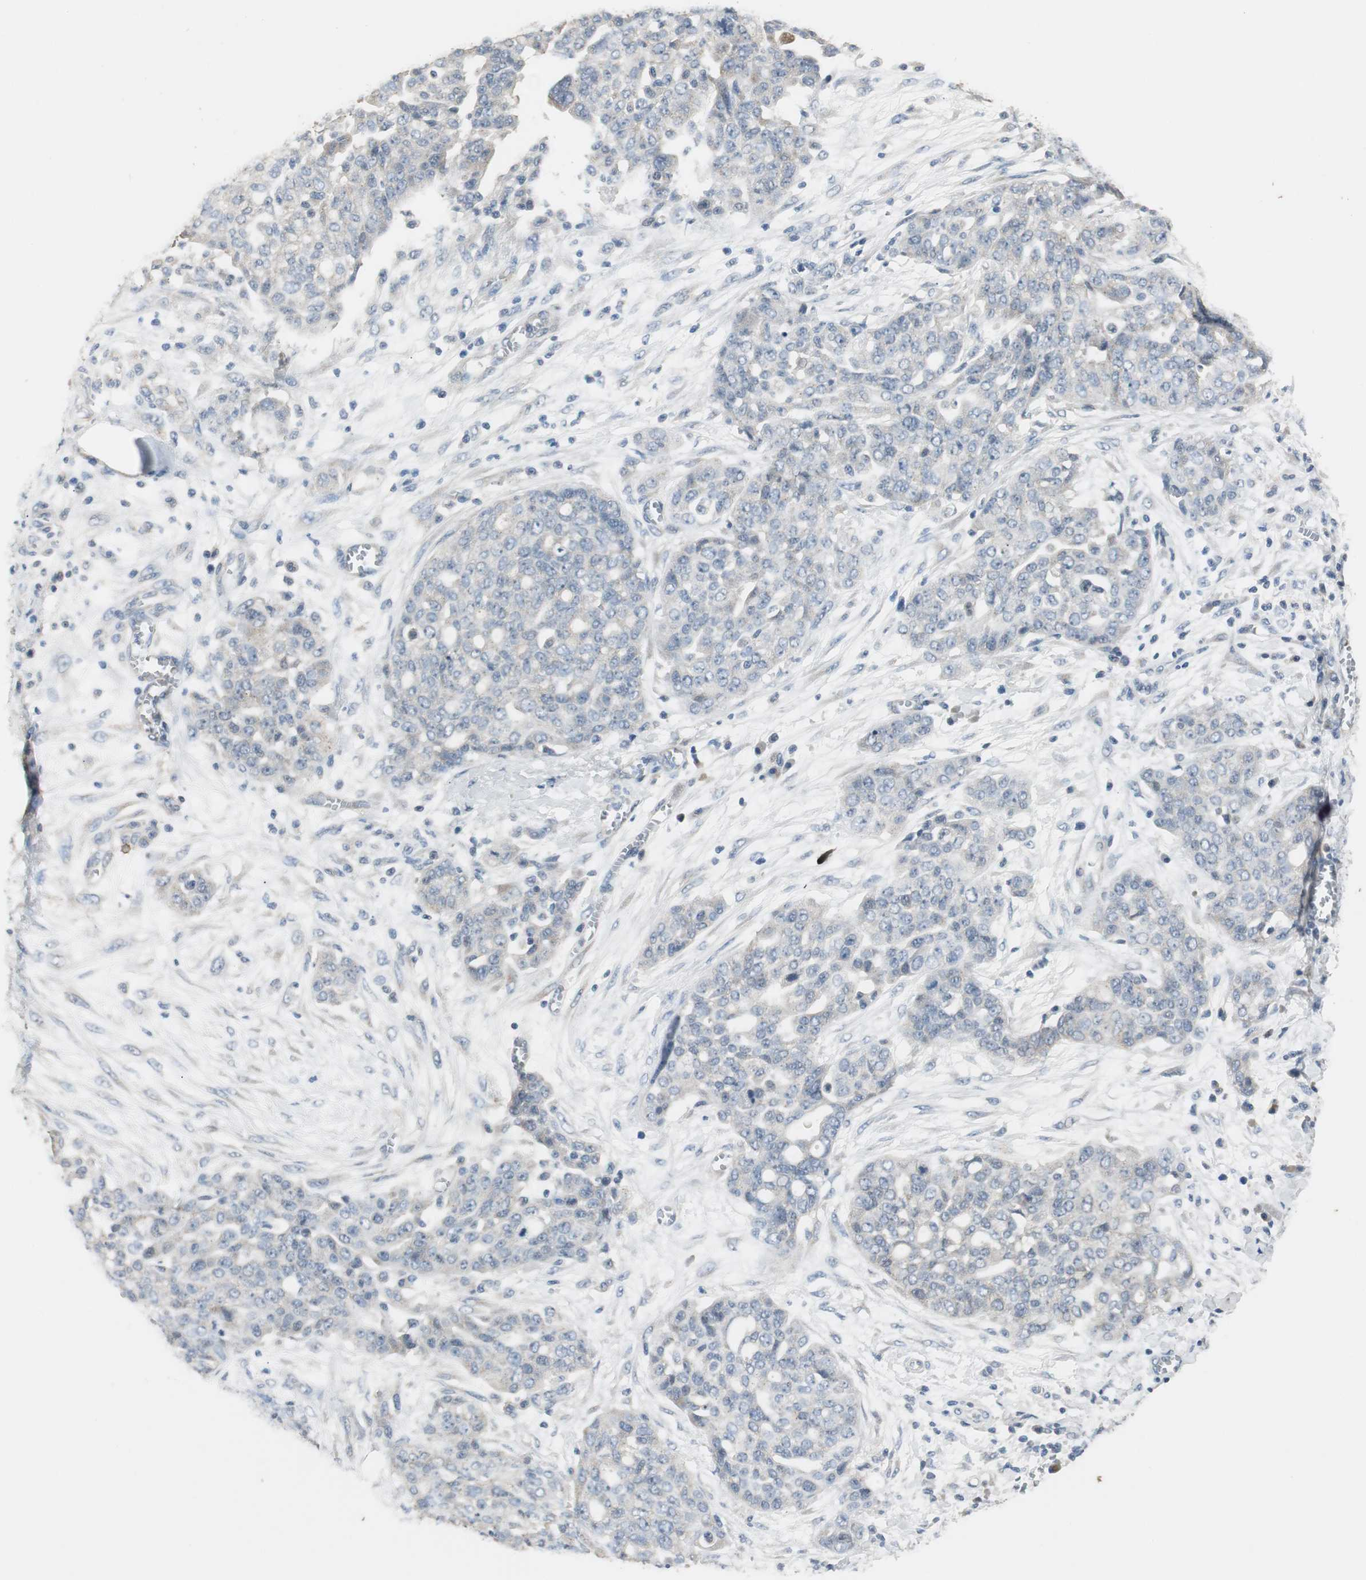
{"staining": {"intensity": "weak", "quantity": "<25%", "location": "cytoplasmic/membranous"}, "tissue": "ovarian cancer", "cell_type": "Tumor cells", "image_type": "cancer", "snomed": [{"axis": "morphology", "description": "Cystadenocarcinoma, serous, NOS"}, {"axis": "topography", "description": "Soft tissue"}, {"axis": "topography", "description": "Ovary"}], "caption": "Histopathology image shows no protein staining in tumor cells of ovarian cancer (serous cystadenocarcinoma) tissue.", "gene": "PTPRN2", "patient": {"sex": "female", "age": 57}}